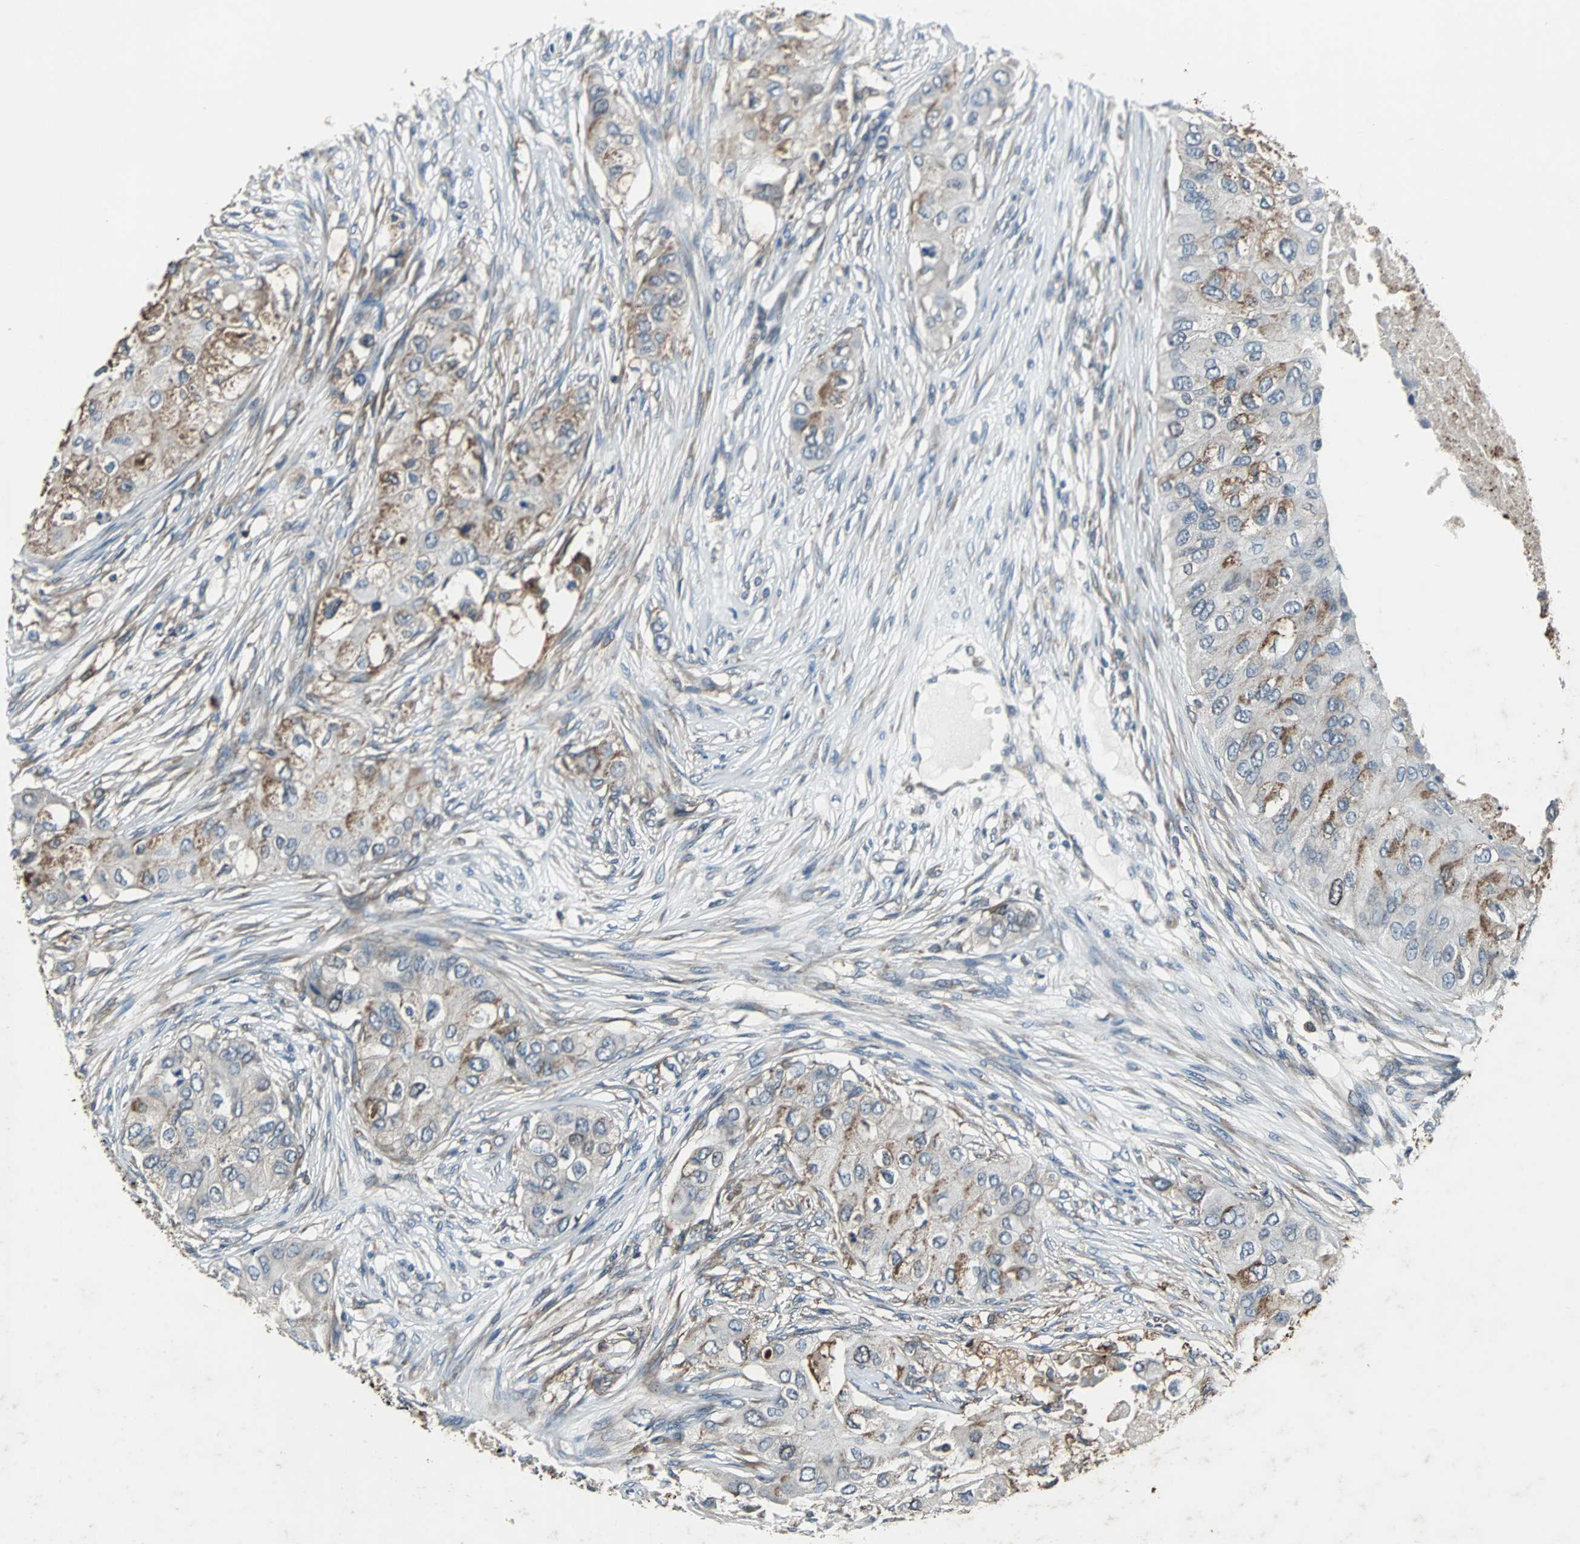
{"staining": {"intensity": "weak", "quantity": "<25%", "location": "cytoplasmic/membranous"}, "tissue": "breast cancer", "cell_type": "Tumor cells", "image_type": "cancer", "snomed": [{"axis": "morphology", "description": "Normal tissue, NOS"}, {"axis": "morphology", "description": "Duct carcinoma"}, {"axis": "topography", "description": "Breast"}], "caption": "Tumor cells are negative for protein expression in human breast cancer.", "gene": "SOS1", "patient": {"sex": "female", "age": 49}}